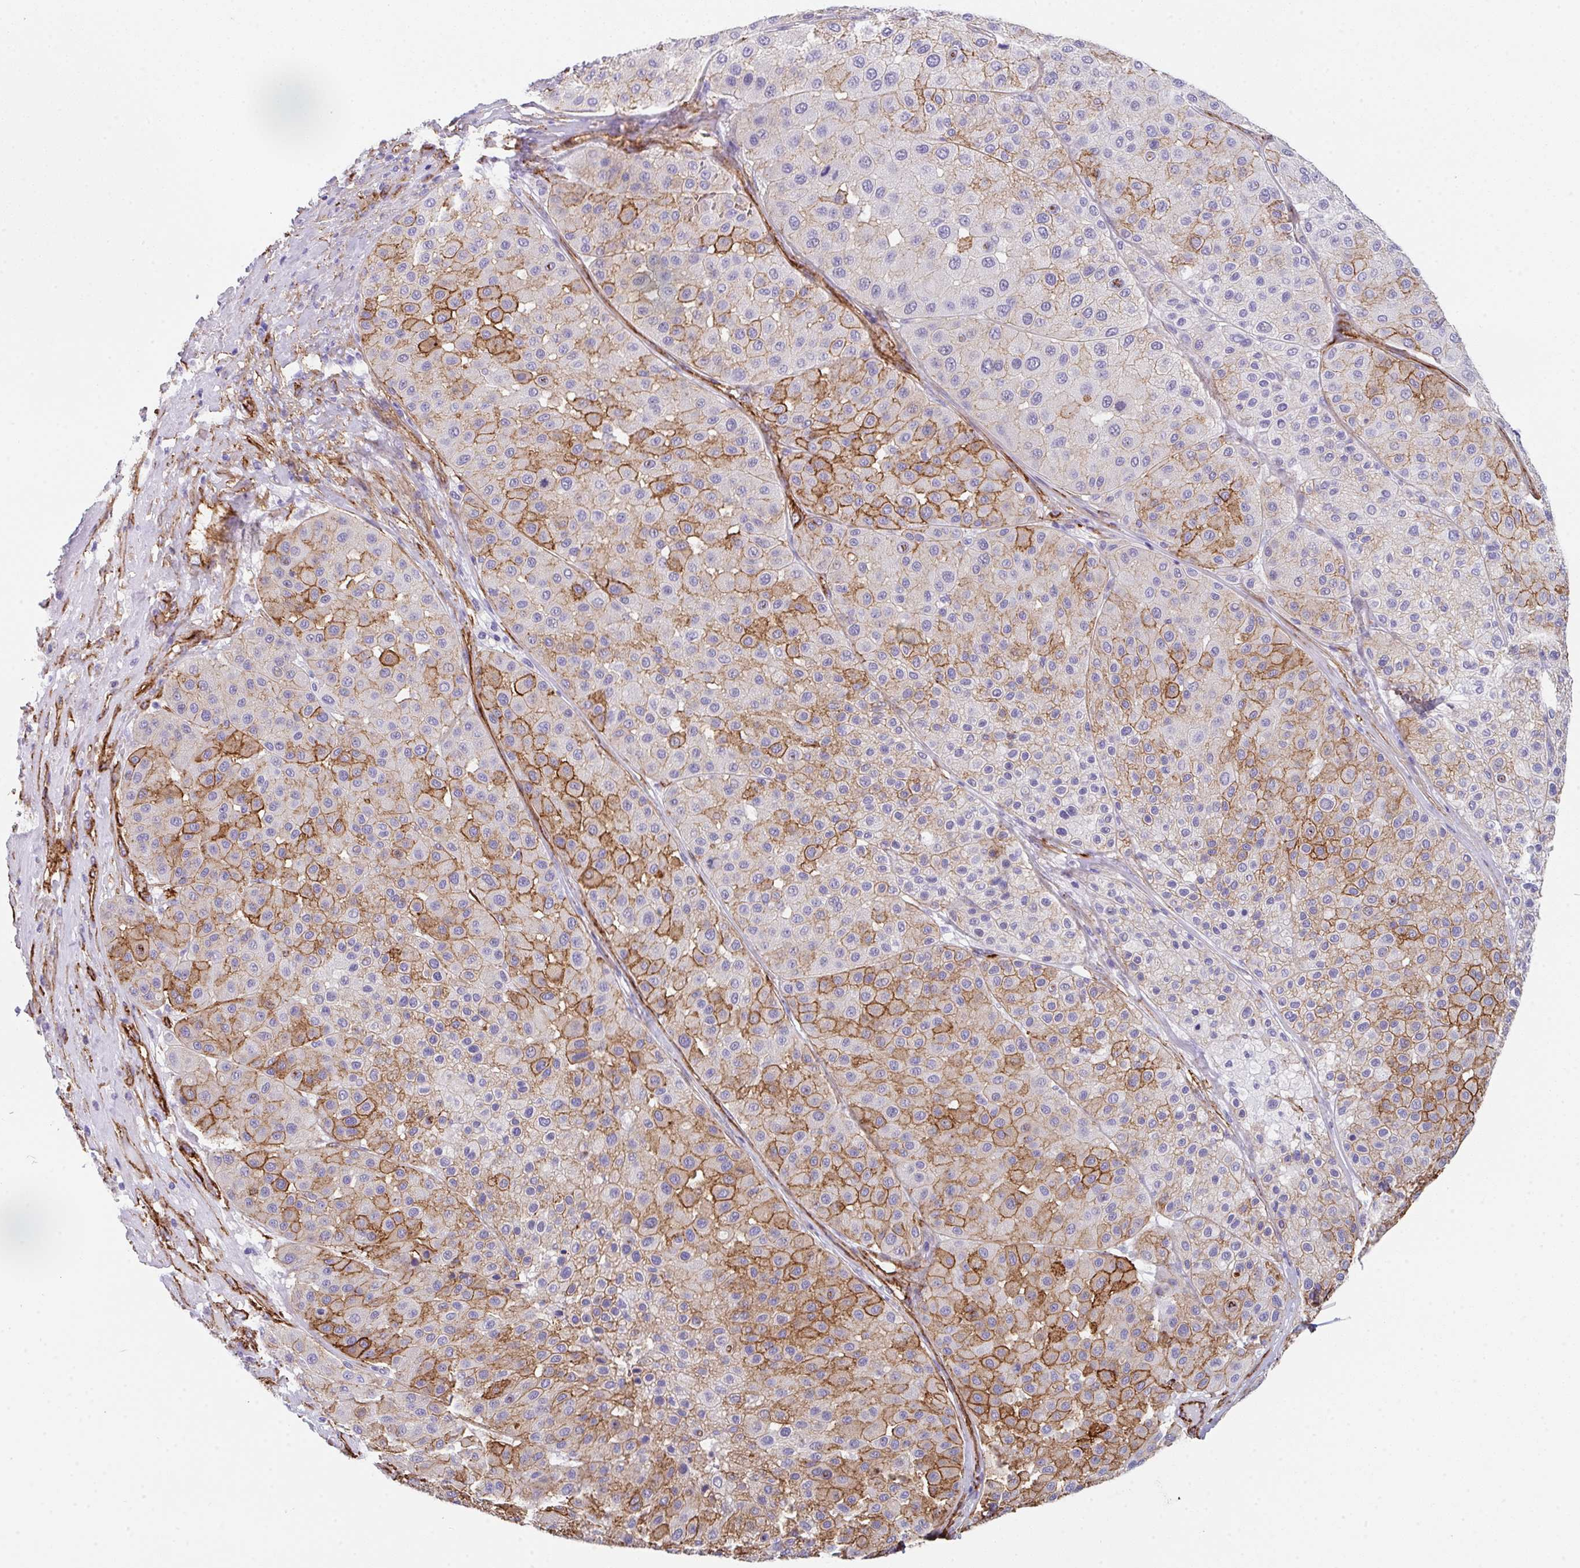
{"staining": {"intensity": "moderate", "quantity": "25%-75%", "location": "cytoplasmic/membranous"}, "tissue": "melanoma", "cell_type": "Tumor cells", "image_type": "cancer", "snomed": [{"axis": "morphology", "description": "Malignant melanoma, Metastatic site"}, {"axis": "topography", "description": "Smooth muscle"}], "caption": "Protein expression analysis of malignant melanoma (metastatic site) displays moderate cytoplasmic/membranous staining in approximately 25%-75% of tumor cells. (Stains: DAB in brown, nuclei in blue, Microscopy: brightfield microscopy at high magnification).", "gene": "DBN1", "patient": {"sex": "male", "age": 41}}